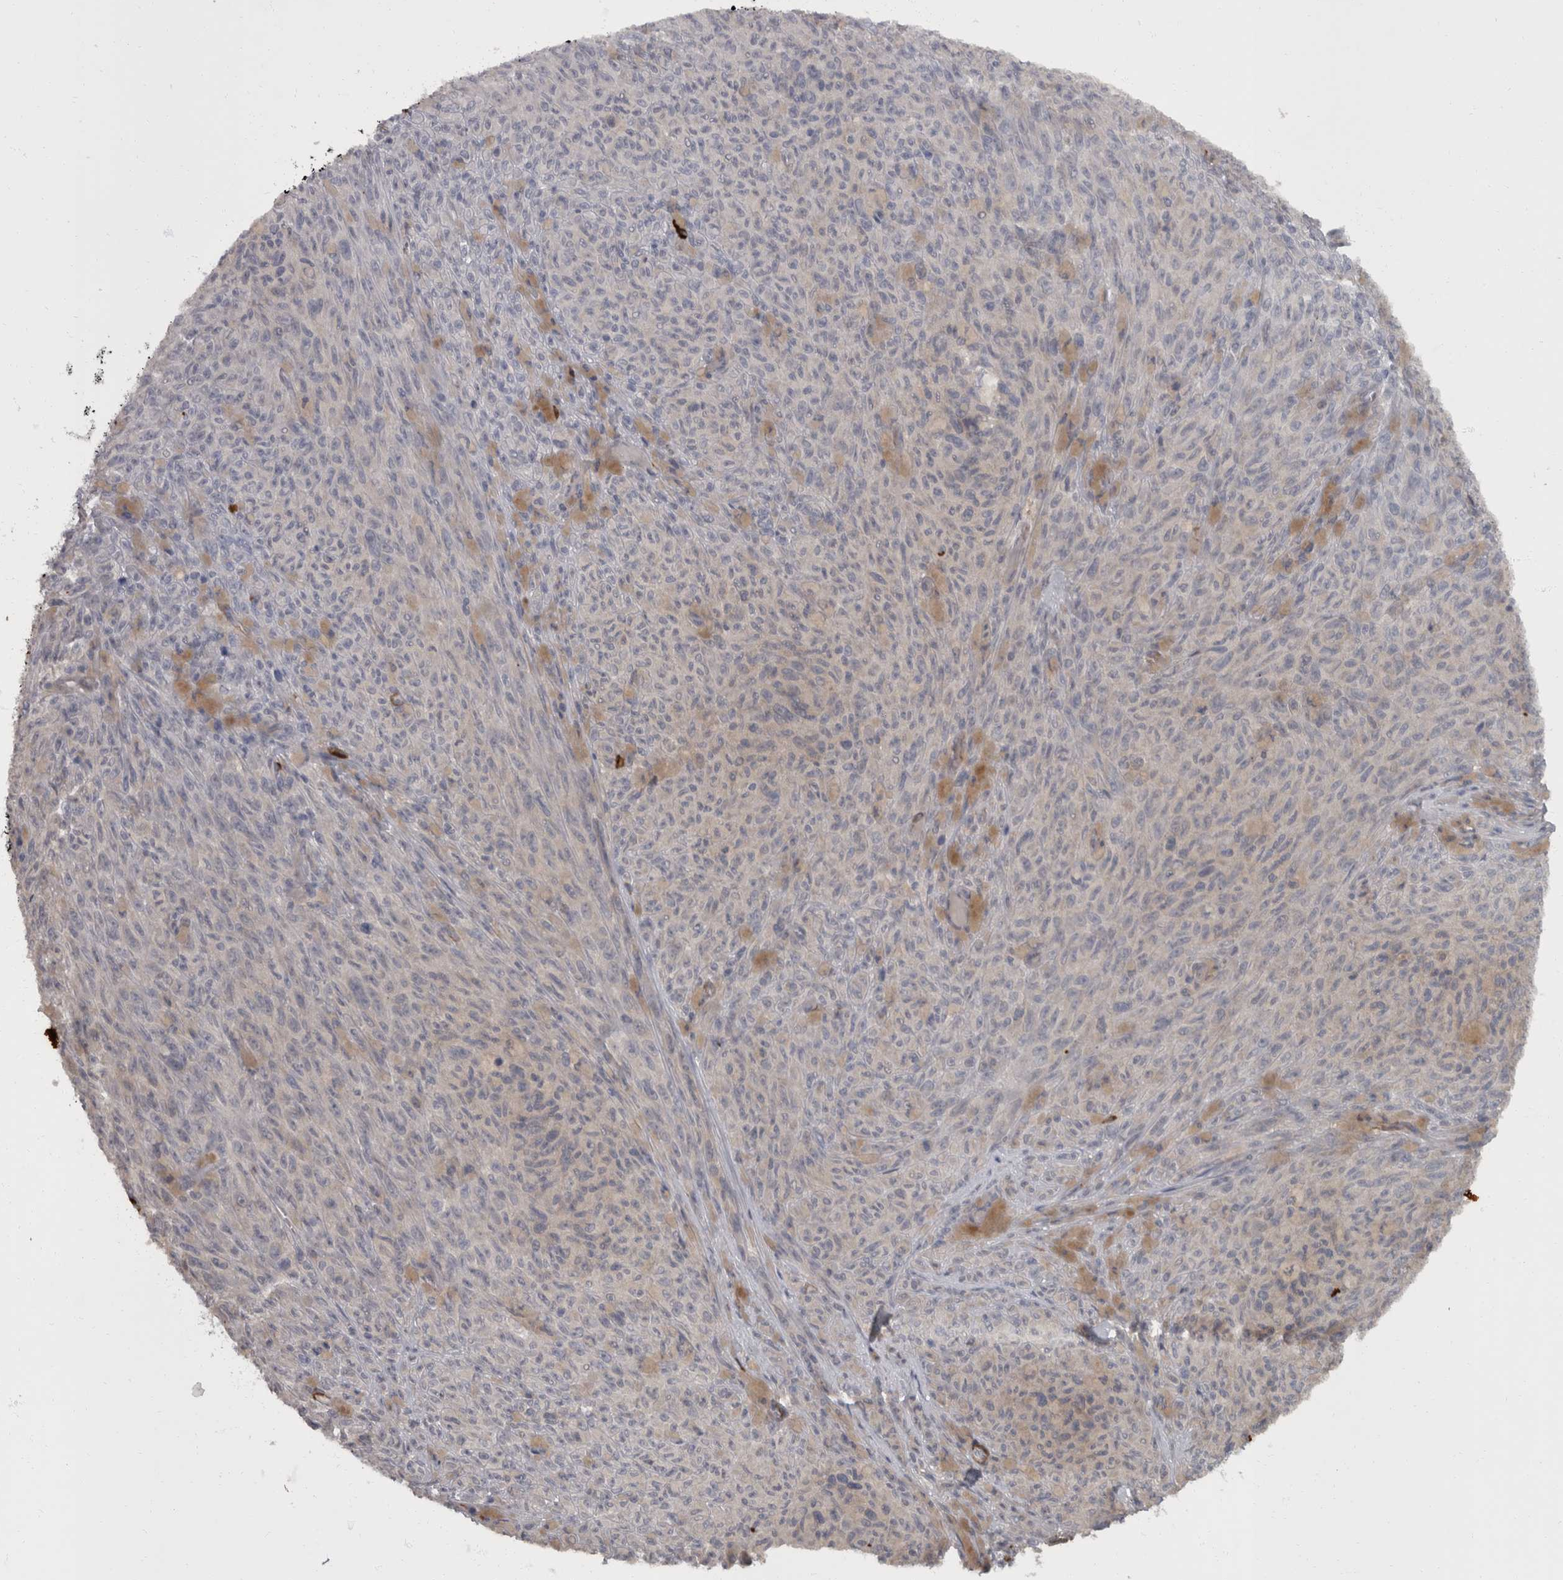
{"staining": {"intensity": "negative", "quantity": "none", "location": "none"}, "tissue": "melanoma", "cell_type": "Tumor cells", "image_type": "cancer", "snomed": [{"axis": "morphology", "description": "Malignant melanoma, NOS"}, {"axis": "topography", "description": "Skin"}], "caption": "This is a histopathology image of IHC staining of melanoma, which shows no positivity in tumor cells.", "gene": "MASTL", "patient": {"sex": "female", "age": 82}}